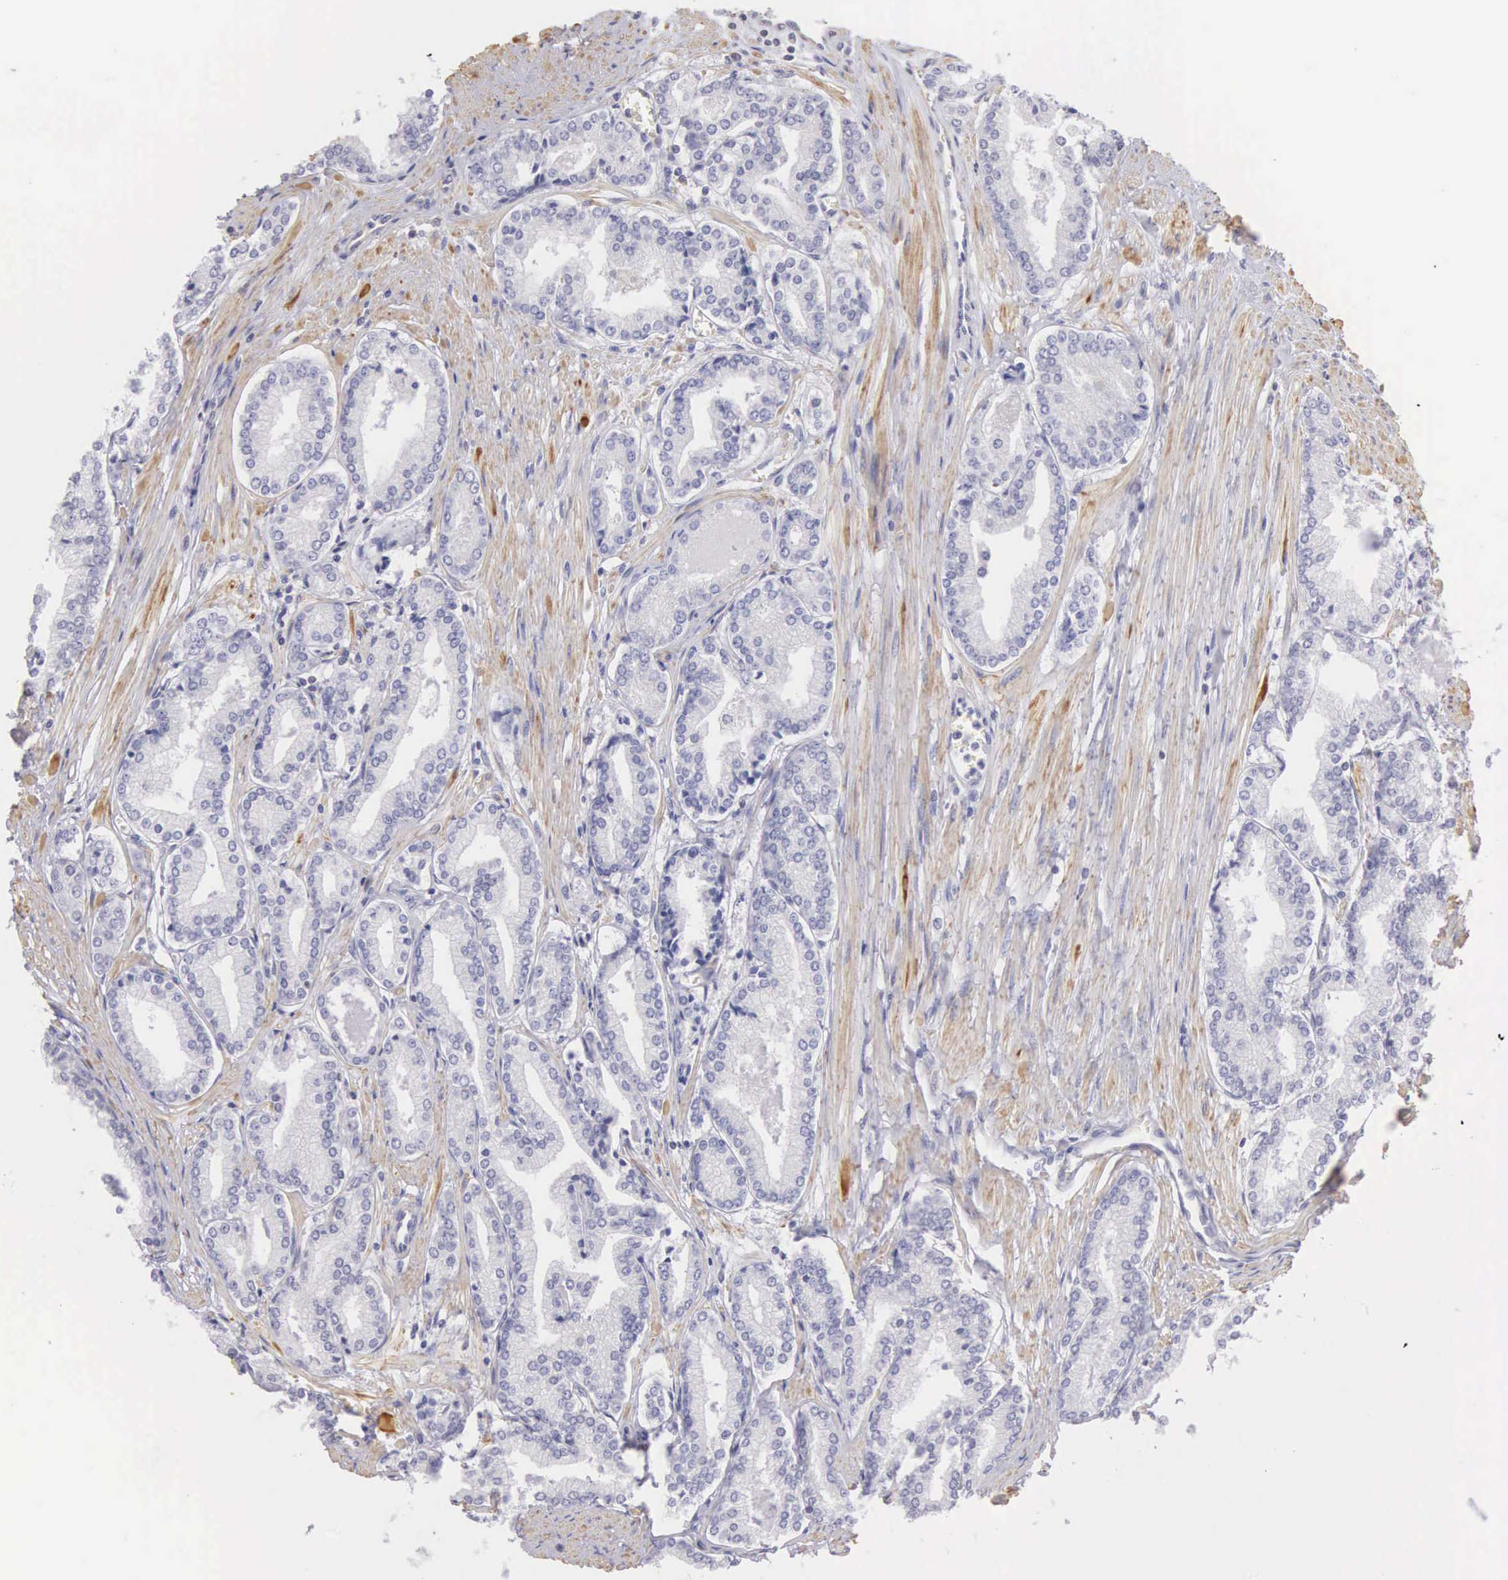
{"staining": {"intensity": "negative", "quantity": "none", "location": "none"}, "tissue": "prostate cancer", "cell_type": "Tumor cells", "image_type": "cancer", "snomed": [{"axis": "morphology", "description": "Adenocarcinoma, Medium grade"}, {"axis": "topography", "description": "Prostate"}], "caption": "Immunohistochemical staining of prostate cancer (medium-grade adenocarcinoma) demonstrates no significant staining in tumor cells. The staining is performed using DAB (3,3'-diaminobenzidine) brown chromogen with nuclei counter-stained in using hematoxylin.", "gene": "OSBPL3", "patient": {"sex": "male", "age": 72}}